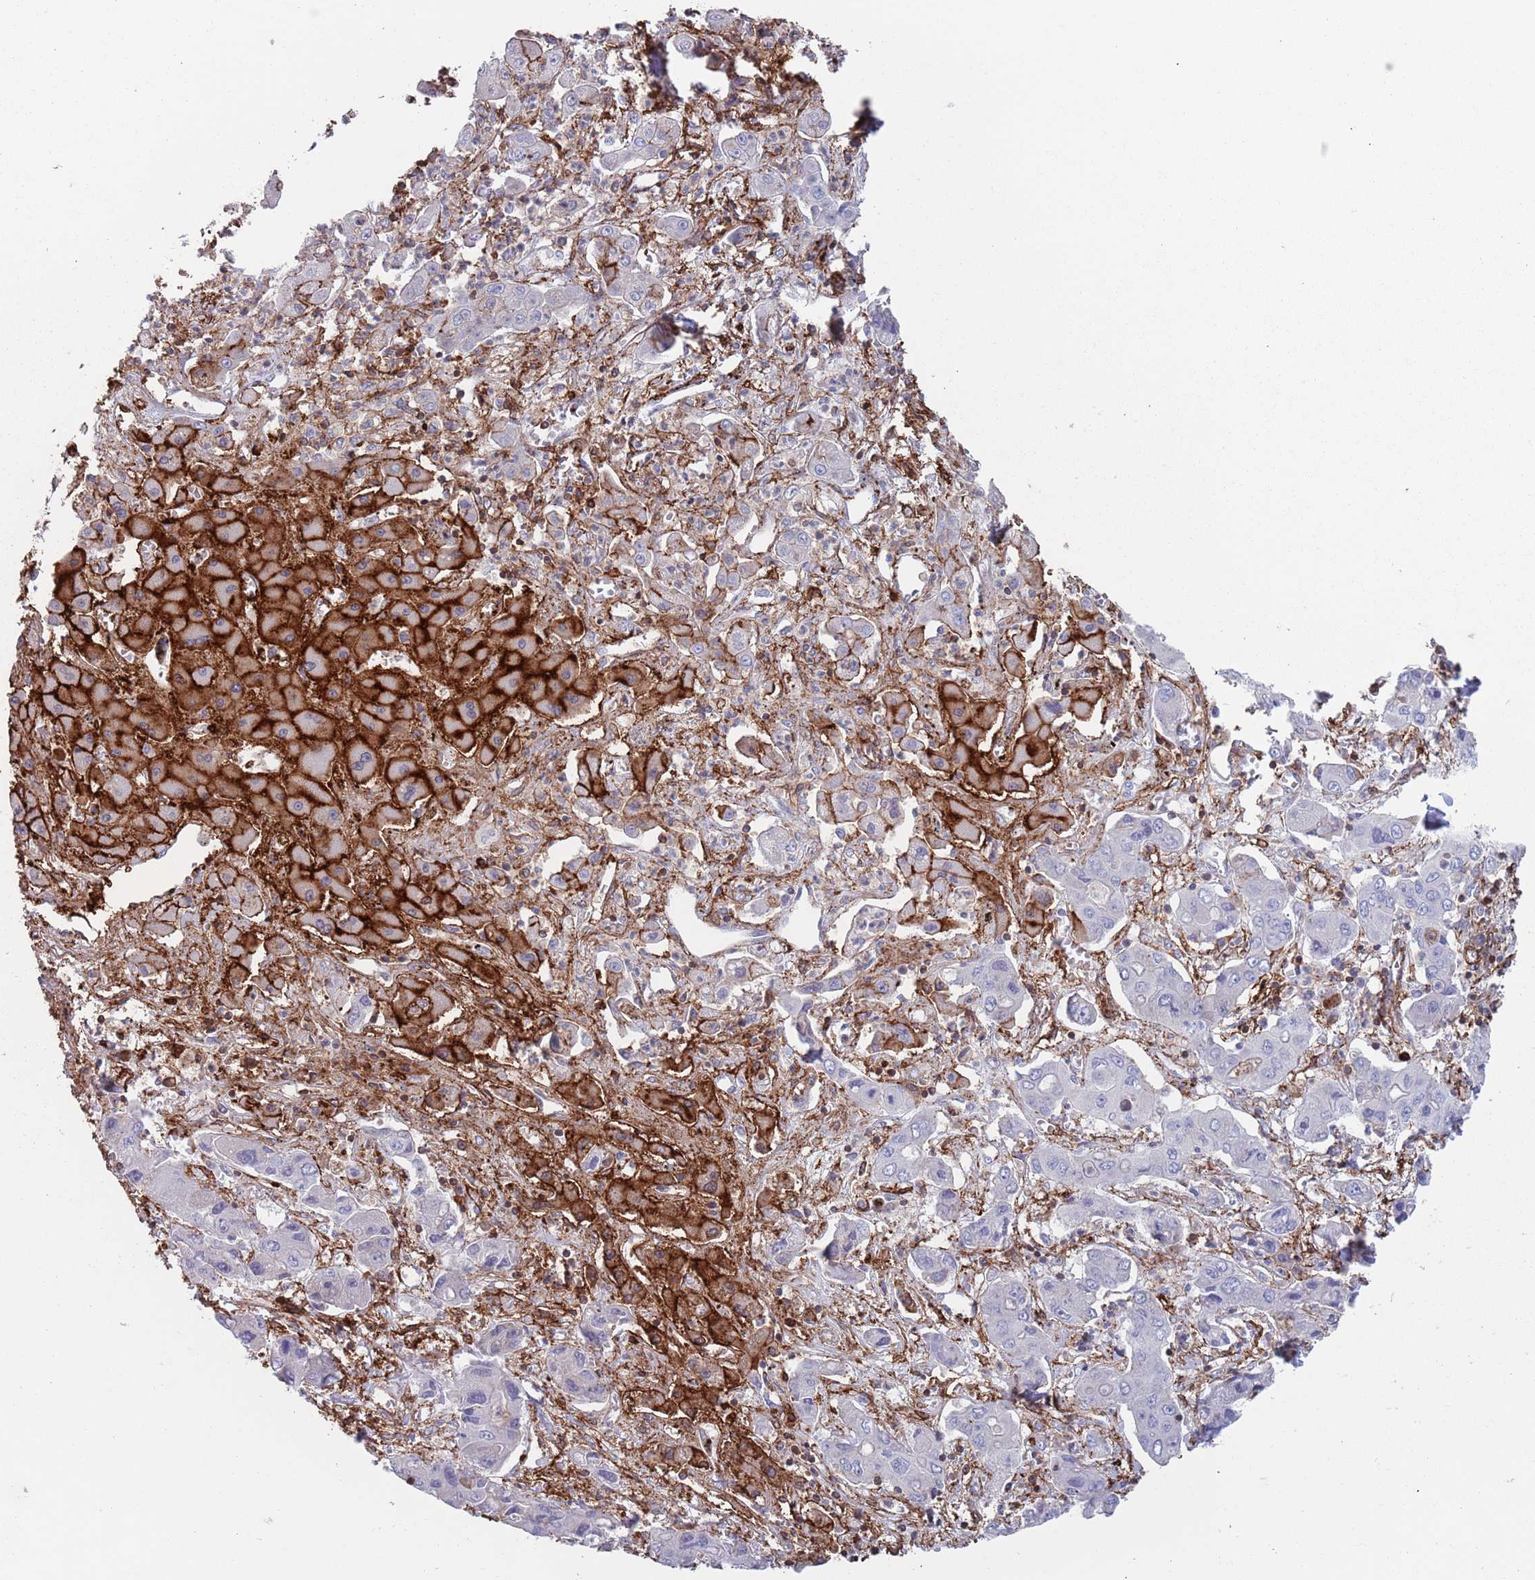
{"staining": {"intensity": "negative", "quantity": "none", "location": "none"}, "tissue": "liver cancer", "cell_type": "Tumor cells", "image_type": "cancer", "snomed": [{"axis": "morphology", "description": "Cholangiocarcinoma"}, {"axis": "topography", "description": "Liver"}], "caption": "Immunohistochemical staining of human liver cancer displays no significant expression in tumor cells.", "gene": "RNF144A", "patient": {"sex": "male", "age": 67}}